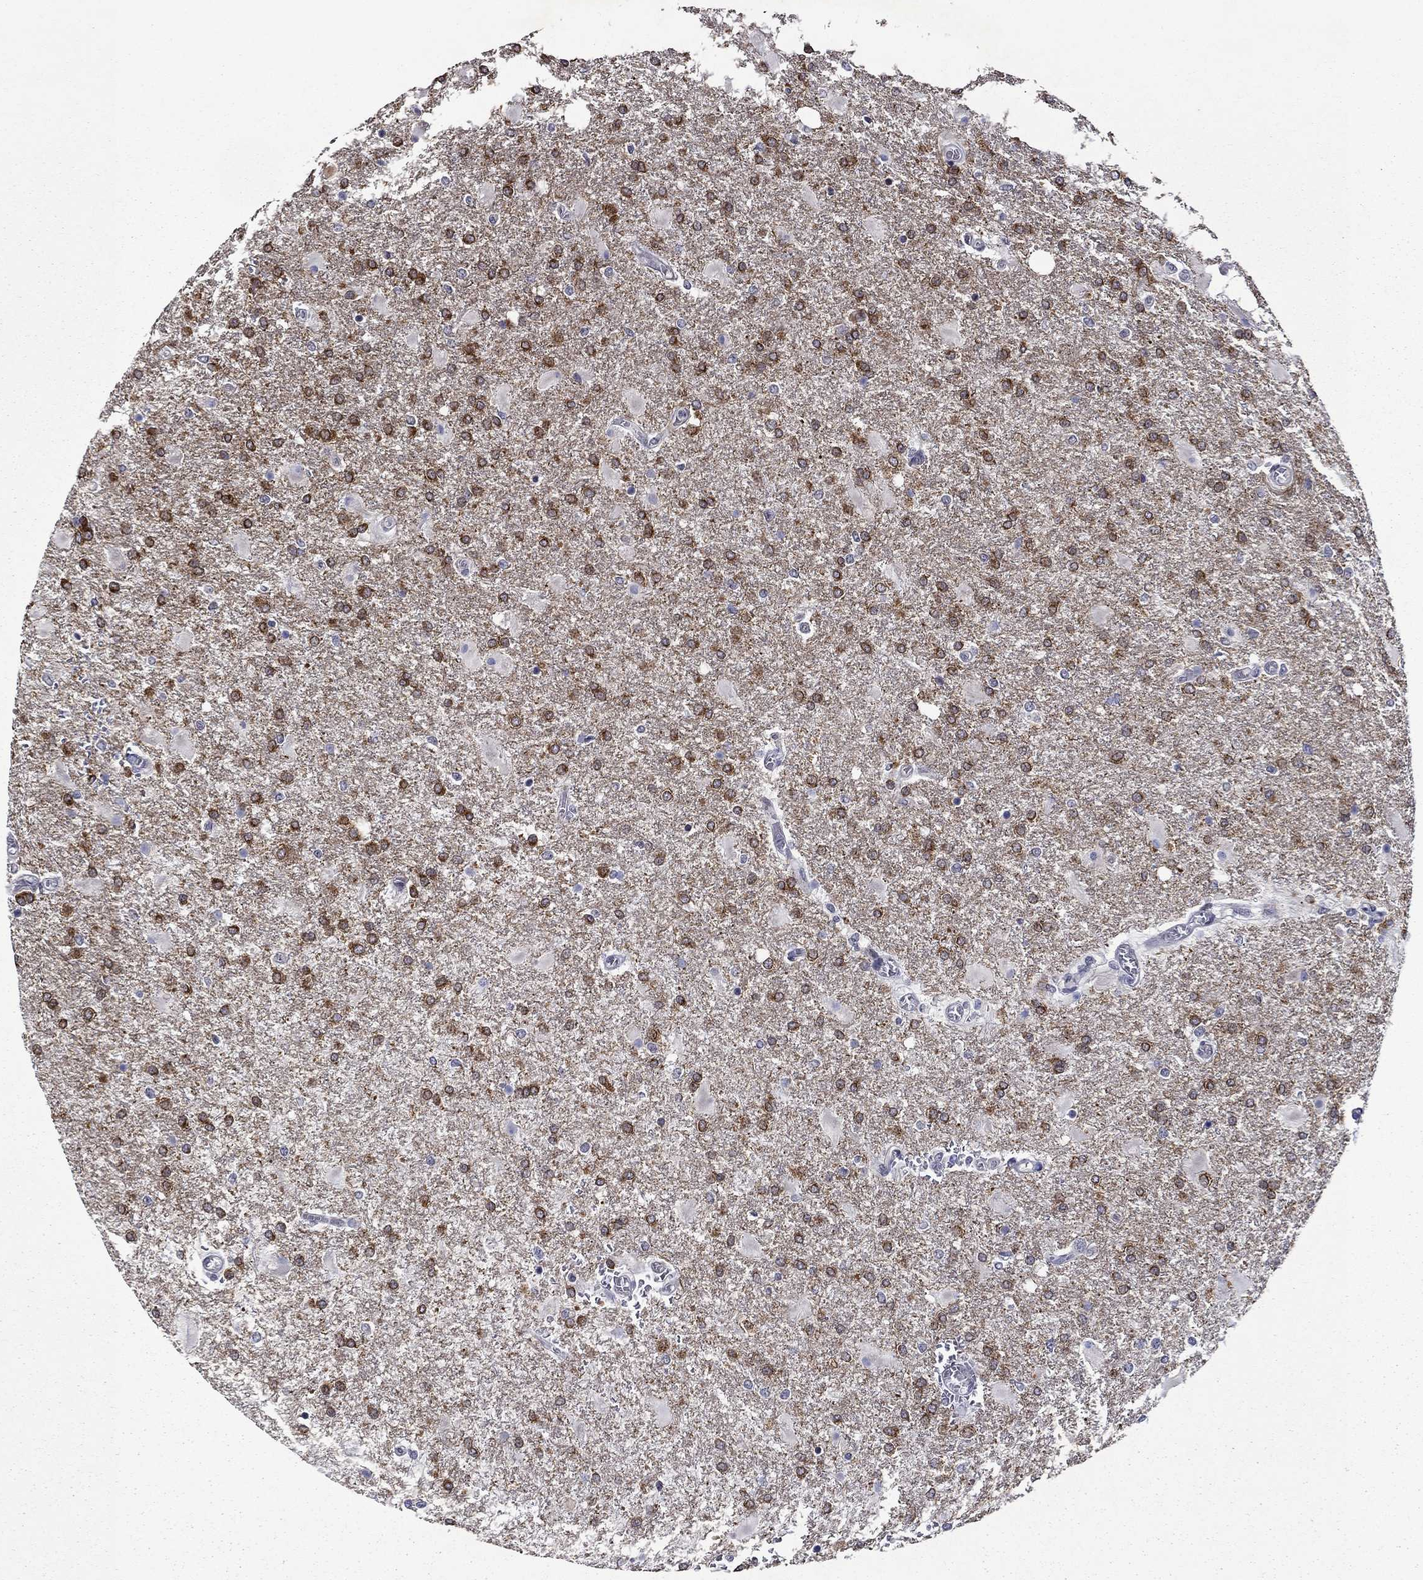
{"staining": {"intensity": "strong", "quantity": "25%-75%", "location": "cytoplasmic/membranous"}, "tissue": "glioma", "cell_type": "Tumor cells", "image_type": "cancer", "snomed": [{"axis": "morphology", "description": "Glioma, malignant, High grade"}, {"axis": "topography", "description": "Cerebral cortex"}], "caption": "Immunohistochemistry (DAB) staining of human malignant high-grade glioma displays strong cytoplasmic/membranous protein staining in about 25%-75% of tumor cells. (brown staining indicates protein expression, while blue staining denotes nuclei).", "gene": "B3GAT1", "patient": {"sex": "male", "age": 79}}